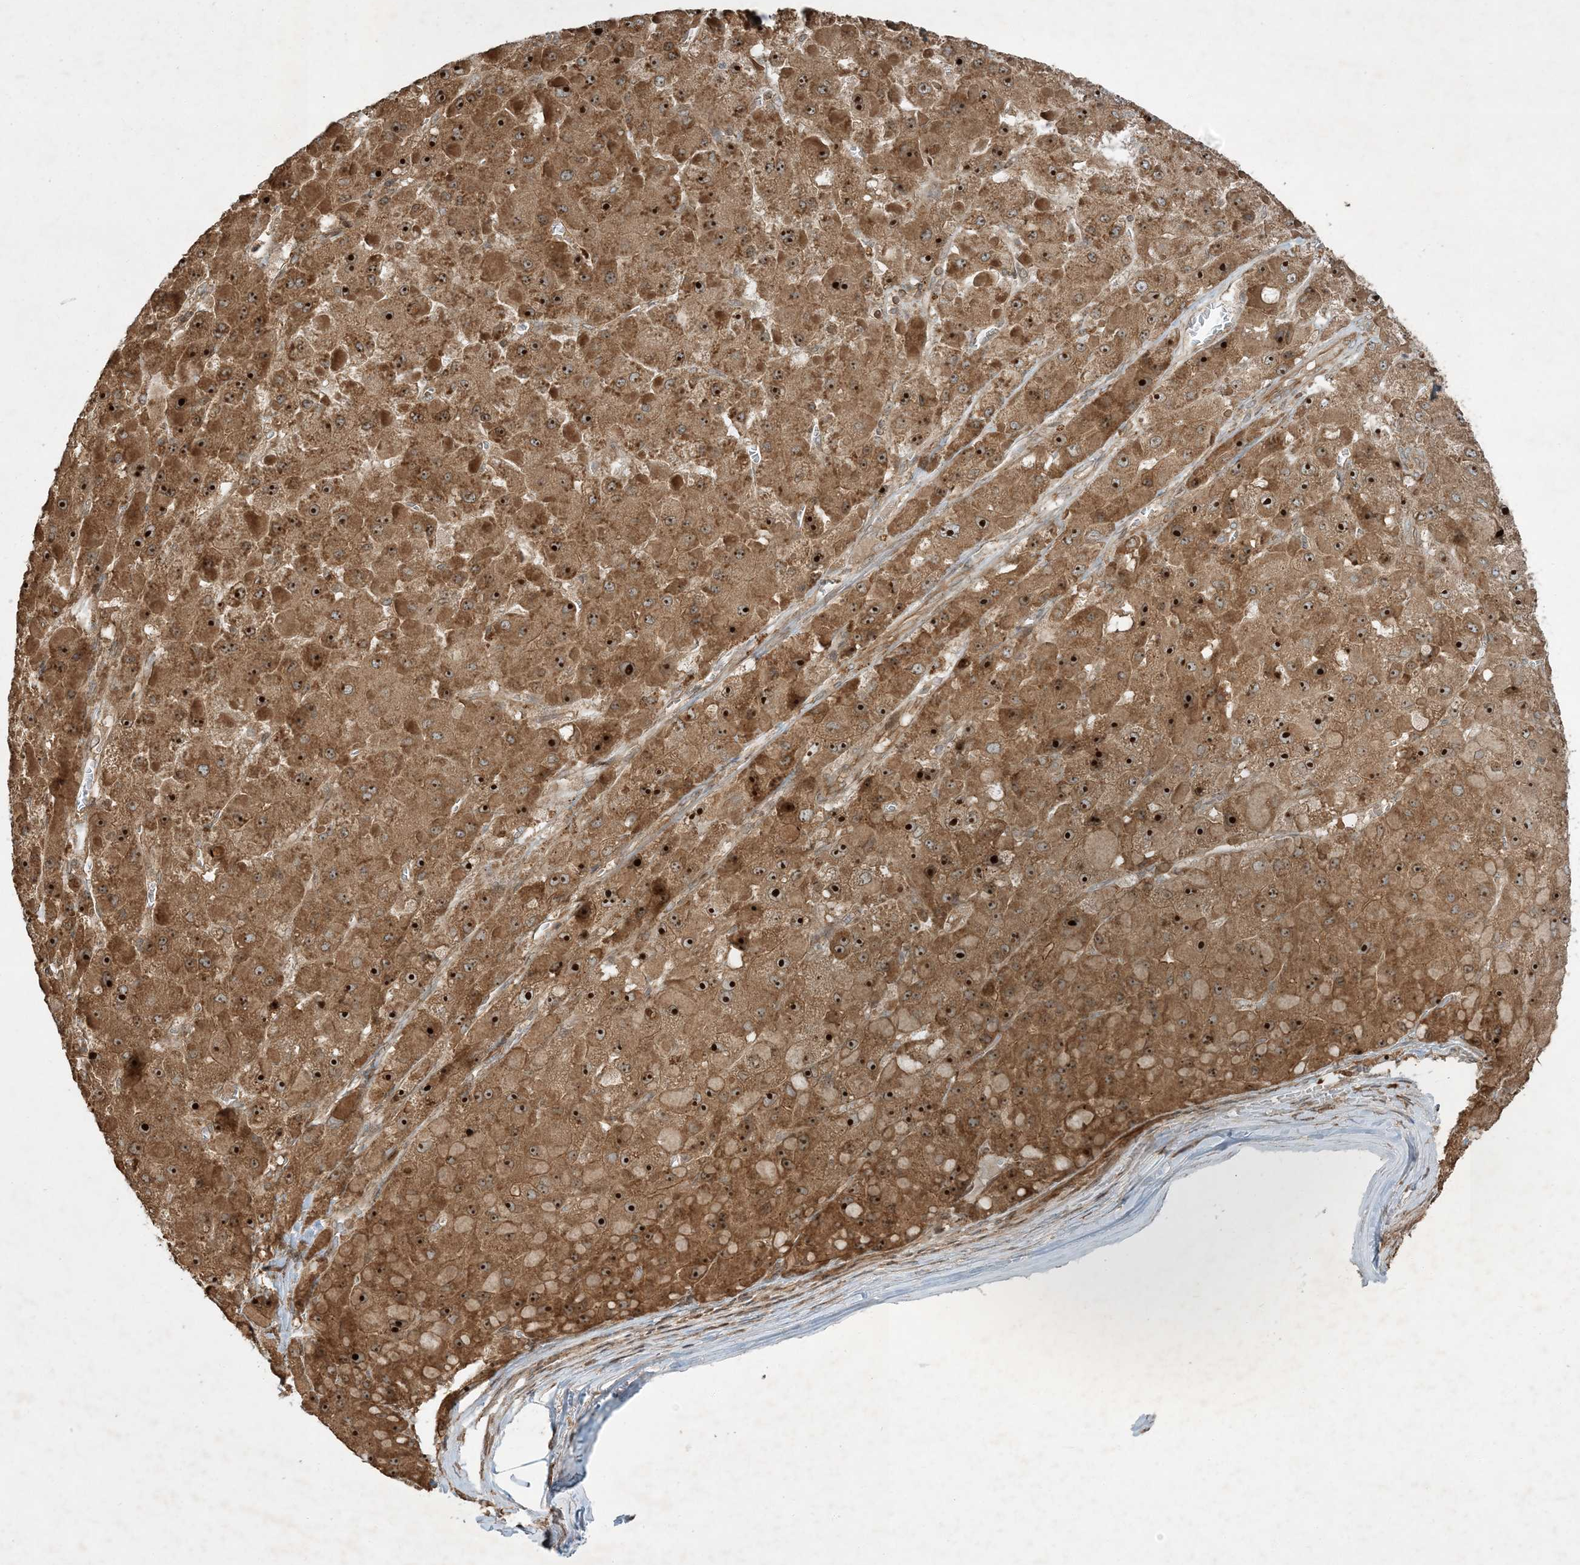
{"staining": {"intensity": "moderate", "quantity": ">75%", "location": "cytoplasmic/membranous"}, "tissue": "liver cancer", "cell_type": "Tumor cells", "image_type": "cancer", "snomed": [{"axis": "morphology", "description": "Carcinoma, Hepatocellular, NOS"}, {"axis": "topography", "description": "Liver"}], "caption": "Immunohistochemical staining of liver hepatocellular carcinoma demonstrates medium levels of moderate cytoplasmic/membranous positivity in about >75% of tumor cells.", "gene": "COMMD8", "patient": {"sex": "female", "age": 73}}